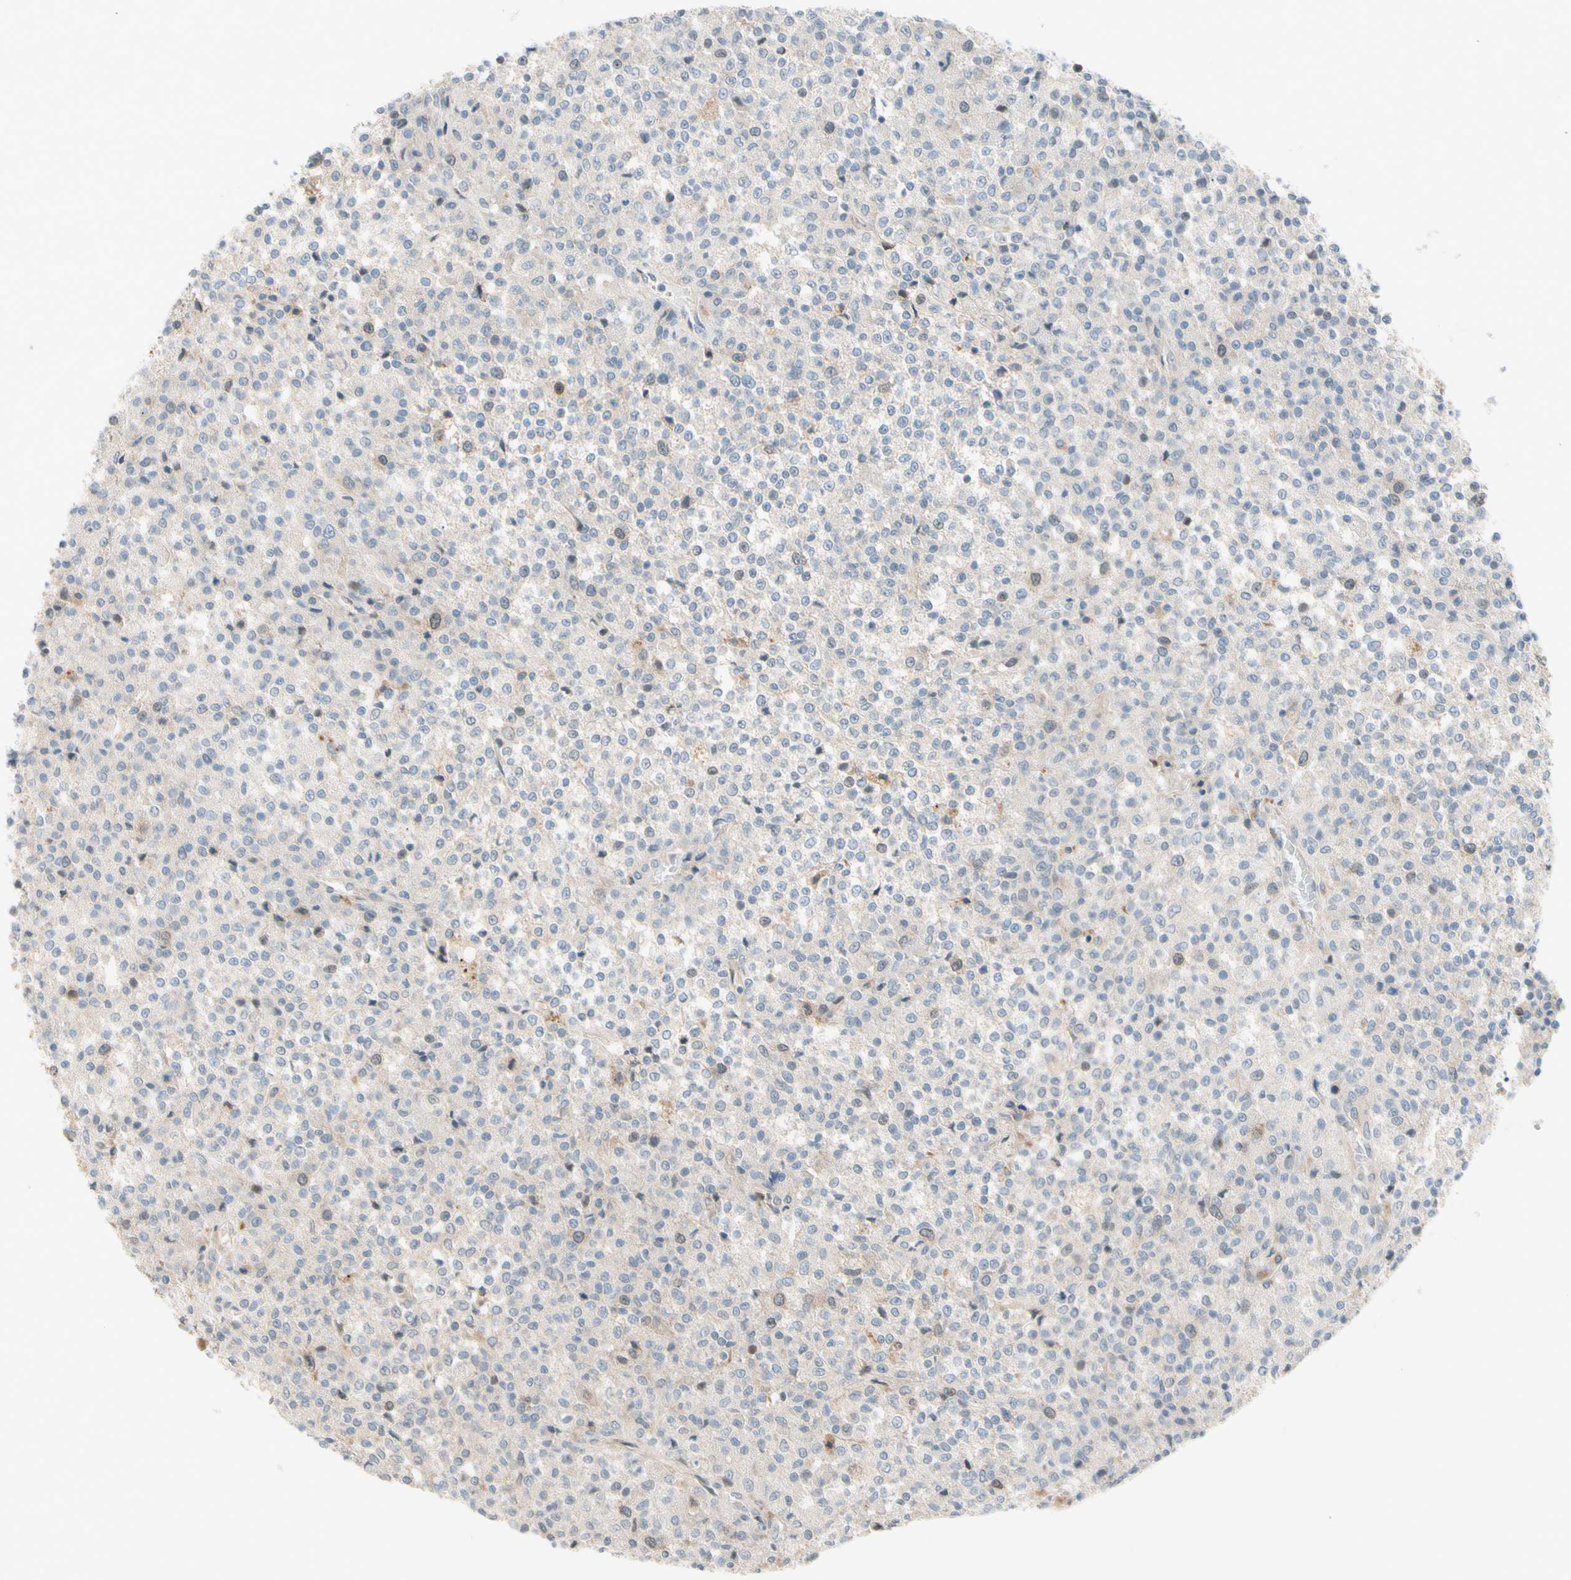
{"staining": {"intensity": "weak", "quantity": "<25%", "location": "cytoplasmic/membranous"}, "tissue": "testis cancer", "cell_type": "Tumor cells", "image_type": "cancer", "snomed": [{"axis": "morphology", "description": "Seminoma, NOS"}, {"axis": "topography", "description": "Testis"}], "caption": "This image is of testis seminoma stained with IHC to label a protein in brown with the nuclei are counter-stained blue. There is no positivity in tumor cells.", "gene": "PTTG1", "patient": {"sex": "male", "age": 59}}